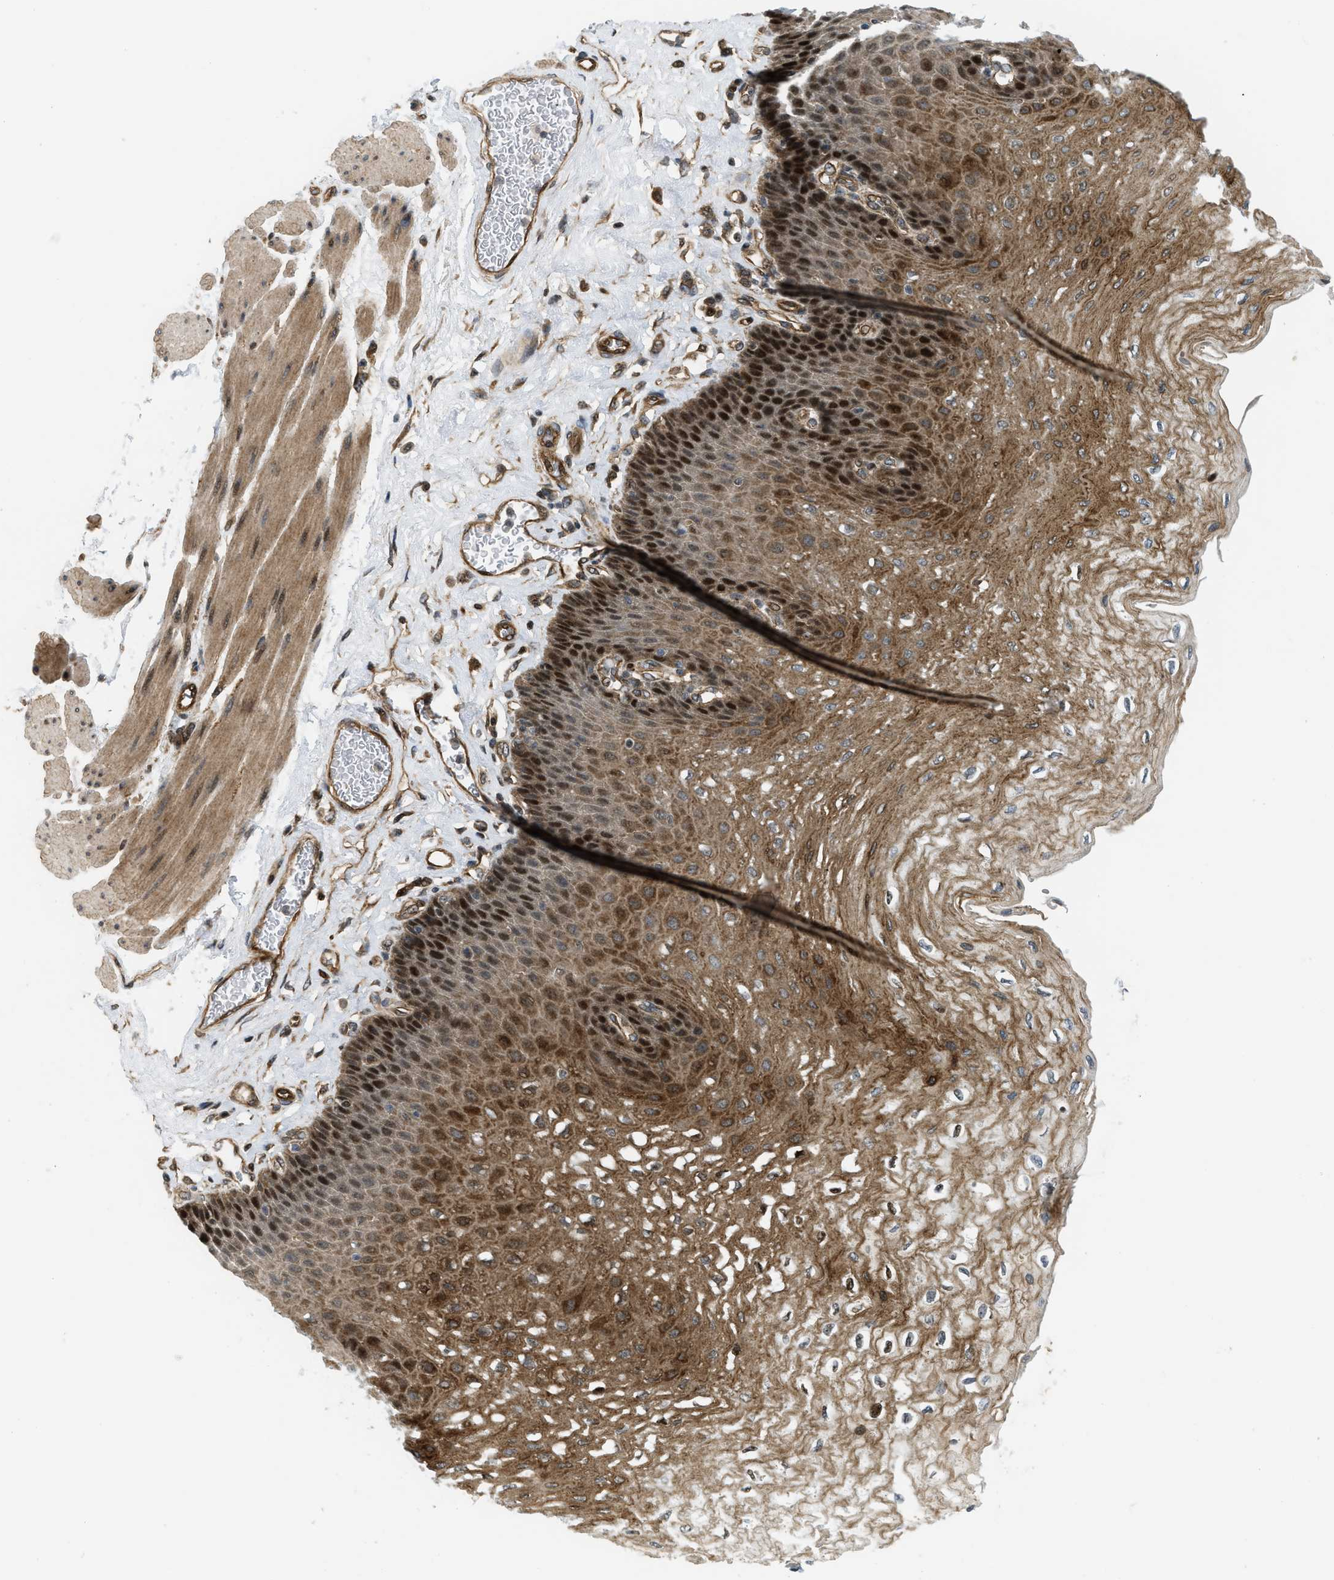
{"staining": {"intensity": "strong", "quantity": ">75%", "location": "cytoplasmic/membranous,nuclear"}, "tissue": "esophagus", "cell_type": "Squamous epithelial cells", "image_type": "normal", "snomed": [{"axis": "morphology", "description": "Normal tissue, NOS"}, {"axis": "topography", "description": "Esophagus"}], "caption": "High-magnification brightfield microscopy of normal esophagus stained with DAB (3,3'-diaminobenzidine) (brown) and counterstained with hematoxylin (blue). squamous epithelial cells exhibit strong cytoplasmic/membranous,nuclear positivity is appreciated in approximately>75% of cells. (DAB (3,3'-diaminobenzidine) IHC, brown staining for protein, blue staining for nuclei).", "gene": "LTA4H", "patient": {"sex": "female", "age": 72}}